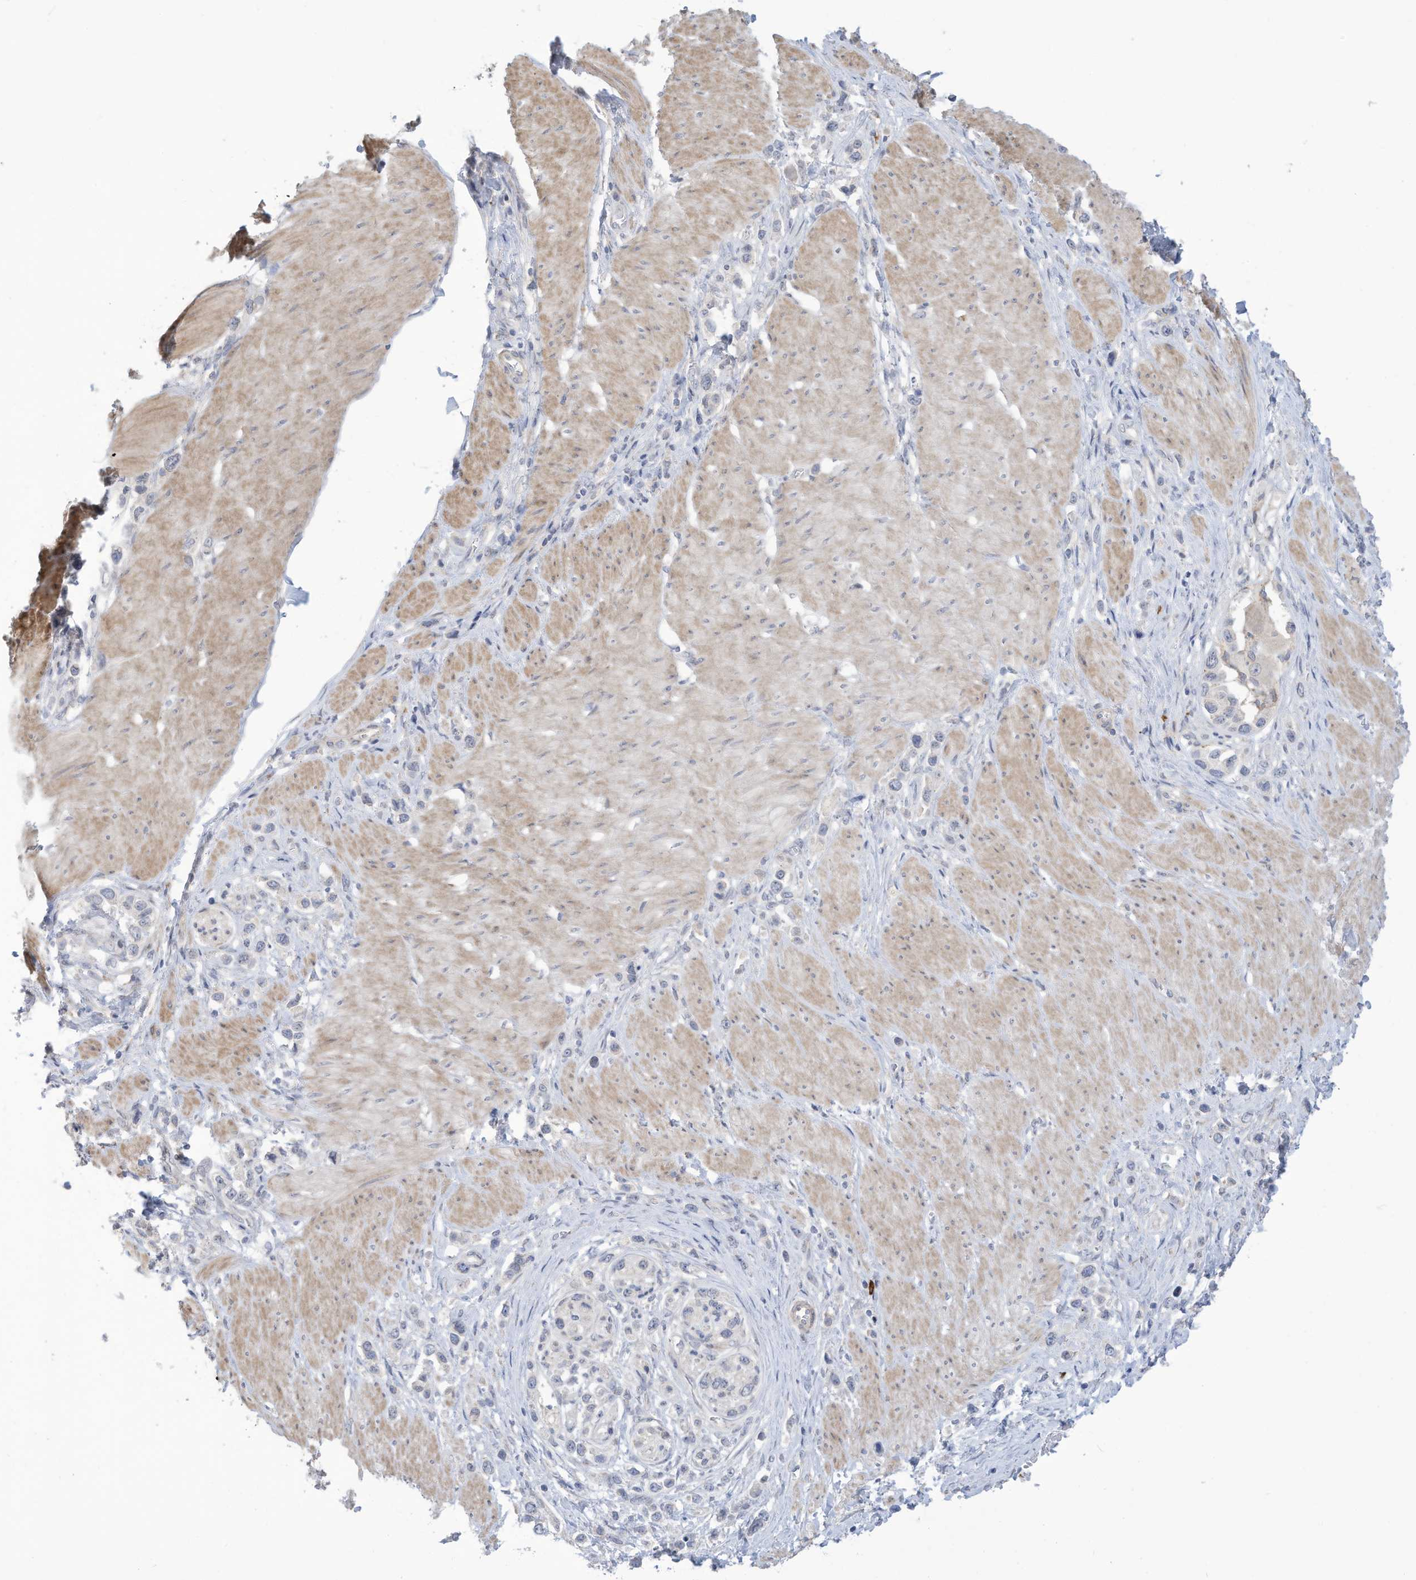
{"staining": {"intensity": "negative", "quantity": "none", "location": "none"}, "tissue": "stomach cancer", "cell_type": "Tumor cells", "image_type": "cancer", "snomed": [{"axis": "morphology", "description": "Normal tissue, NOS"}, {"axis": "morphology", "description": "Adenocarcinoma, NOS"}, {"axis": "topography", "description": "Stomach, upper"}, {"axis": "topography", "description": "Stomach"}], "caption": "DAB (3,3'-diaminobenzidine) immunohistochemical staining of adenocarcinoma (stomach) displays no significant staining in tumor cells.", "gene": "ZNF292", "patient": {"sex": "female", "age": 65}}